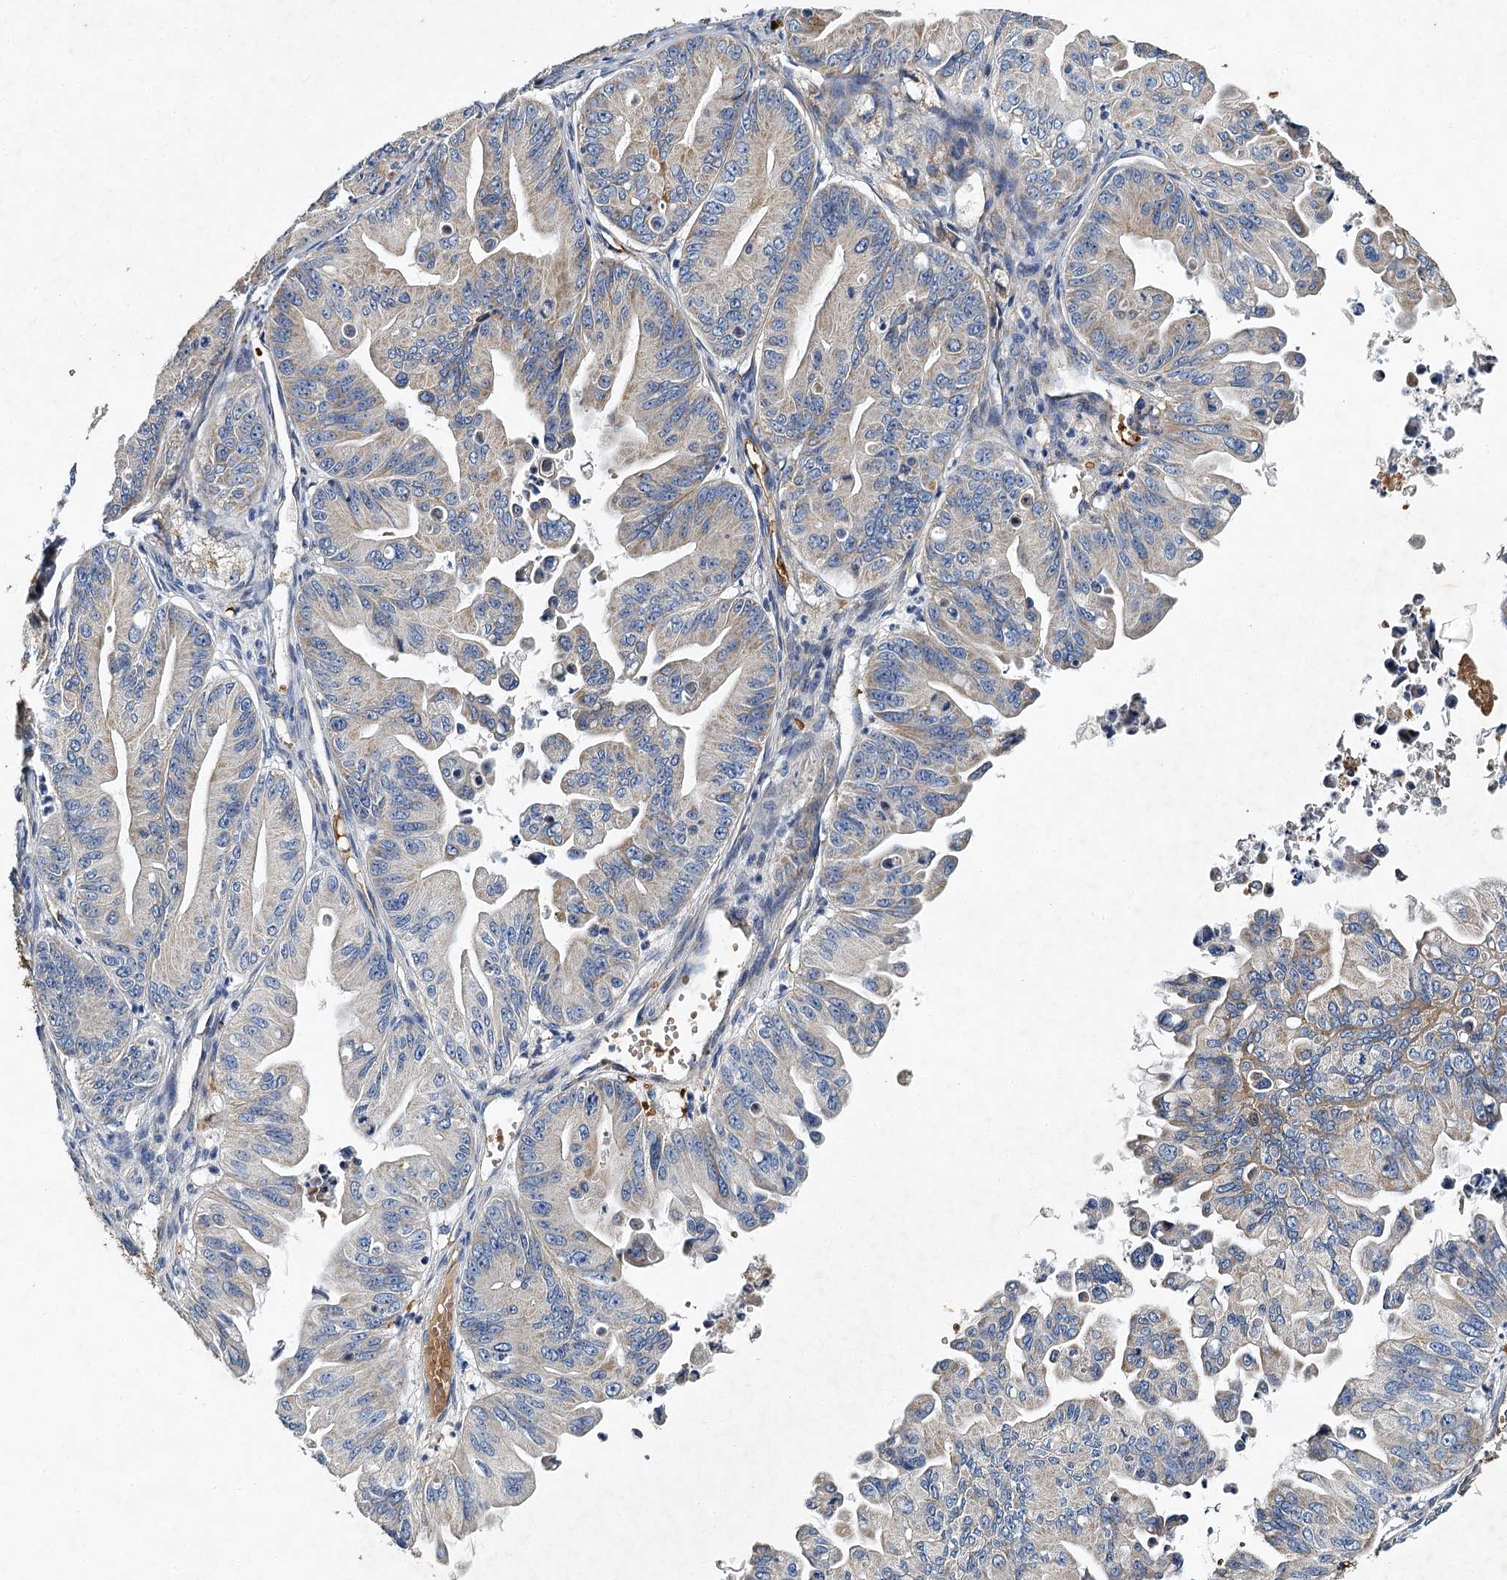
{"staining": {"intensity": "weak", "quantity": "<25%", "location": "cytoplasmic/membranous"}, "tissue": "ovarian cancer", "cell_type": "Tumor cells", "image_type": "cancer", "snomed": [{"axis": "morphology", "description": "Cystadenocarcinoma, mucinous, NOS"}, {"axis": "topography", "description": "Ovary"}], "caption": "This is a image of immunohistochemistry (IHC) staining of ovarian cancer, which shows no expression in tumor cells.", "gene": "BCS1L", "patient": {"sex": "female", "age": 71}}